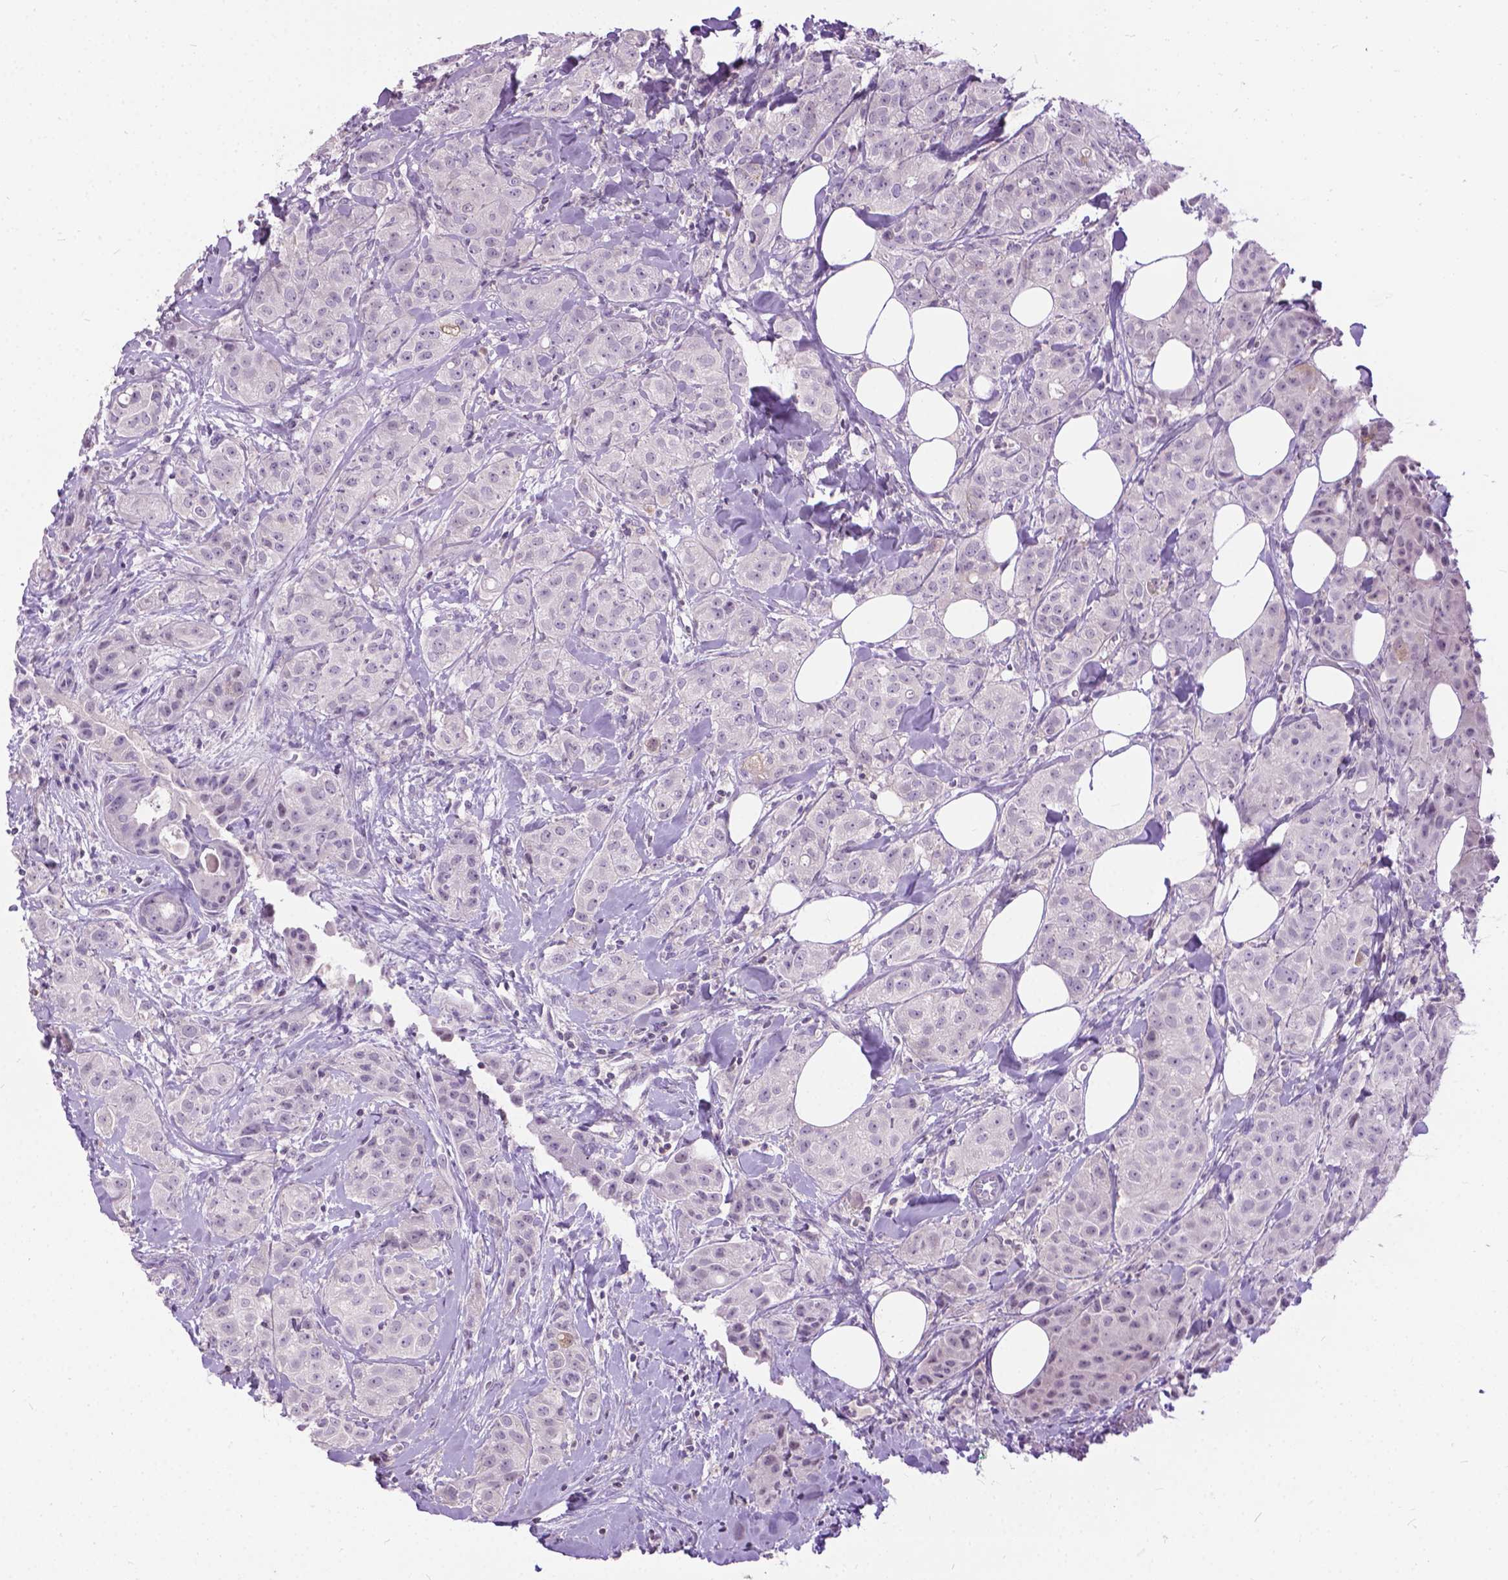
{"staining": {"intensity": "negative", "quantity": "none", "location": "none"}, "tissue": "breast cancer", "cell_type": "Tumor cells", "image_type": "cancer", "snomed": [{"axis": "morphology", "description": "Duct carcinoma"}, {"axis": "topography", "description": "Breast"}], "caption": "Intraductal carcinoma (breast) was stained to show a protein in brown. There is no significant positivity in tumor cells.", "gene": "JAK3", "patient": {"sex": "female", "age": 43}}